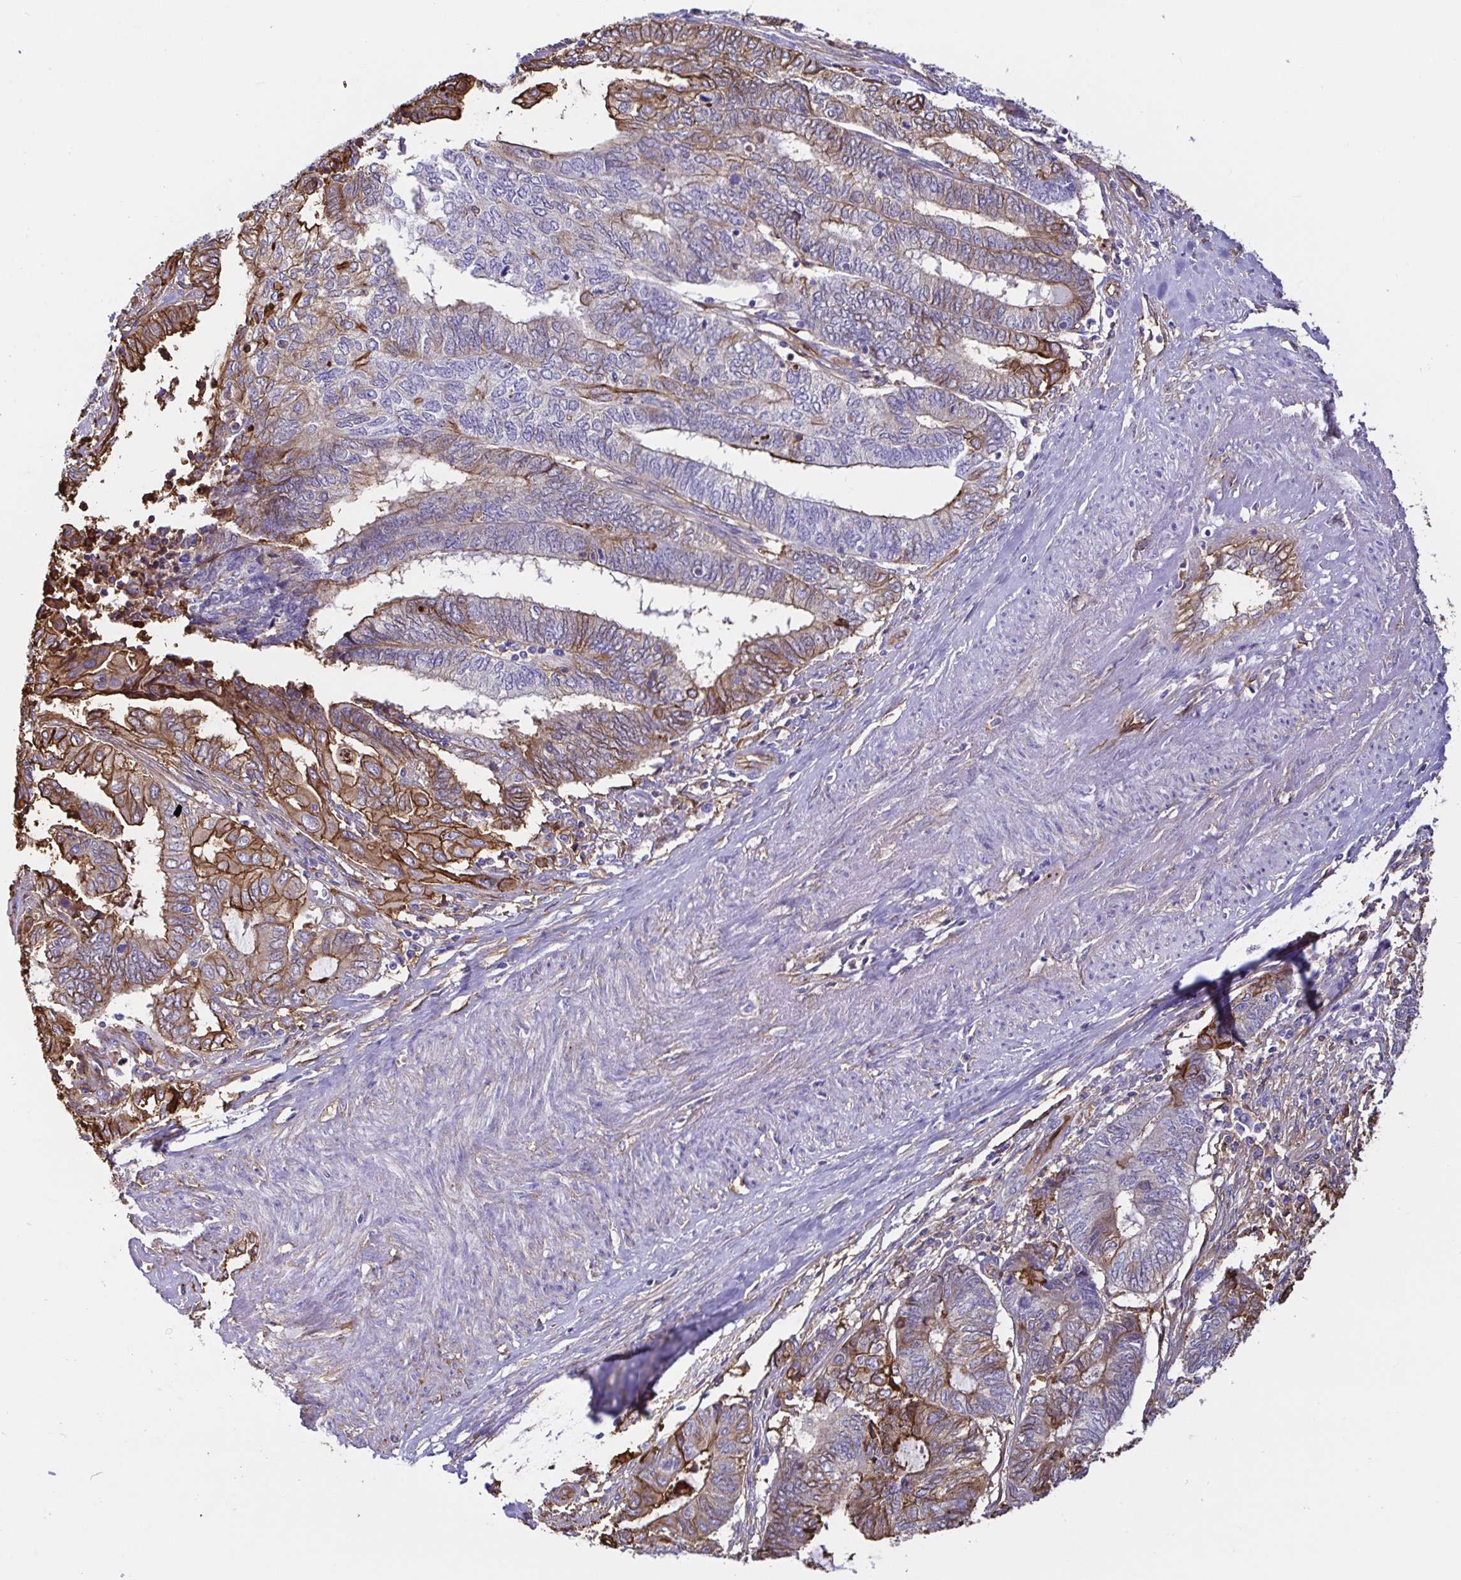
{"staining": {"intensity": "moderate", "quantity": "25%-75%", "location": "cytoplasmic/membranous"}, "tissue": "endometrial cancer", "cell_type": "Tumor cells", "image_type": "cancer", "snomed": [{"axis": "morphology", "description": "Adenocarcinoma, NOS"}, {"axis": "topography", "description": "Uterus"}, {"axis": "topography", "description": "Endometrium"}], "caption": "Endometrial adenocarcinoma stained with DAB IHC shows medium levels of moderate cytoplasmic/membranous expression in approximately 25%-75% of tumor cells.", "gene": "ANXA2", "patient": {"sex": "female", "age": 70}}